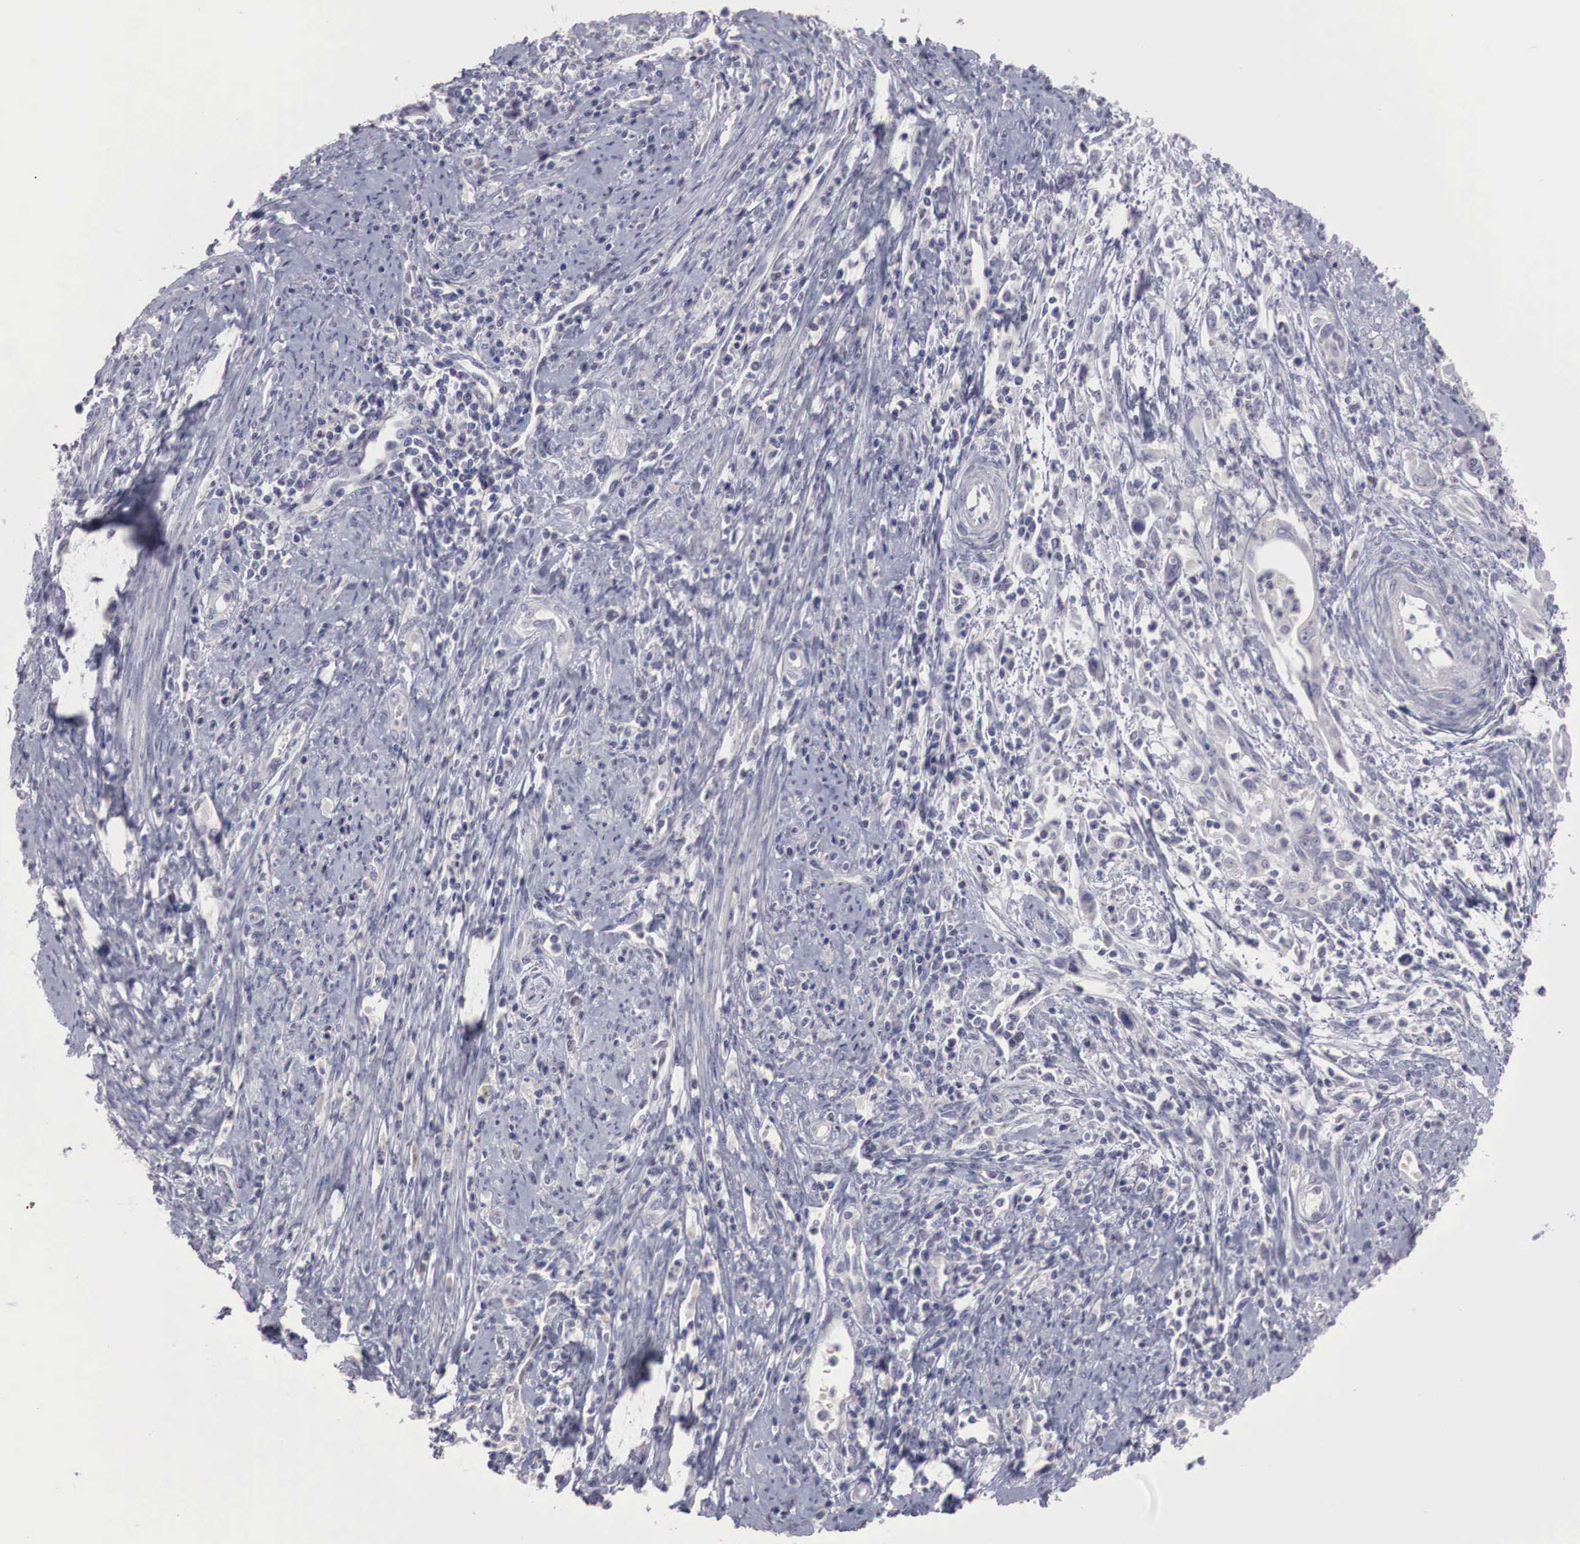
{"staining": {"intensity": "negative", "quantity": "none", "location": "none"}, "tissue": "cervical cancer", "cell_type": "Tumor cells", "image_type": "cancer", "snomed": [{"axis": "morphology", "description": "Normal tissue, NOS"}, {"axis": "morphology", "description": "Adenocarcinoma, NOS"}, {"axis": "topography", "description": "Cervix"}], "caption": "This is a image of IHC staining of cervical adenocarcinoma, which shows no staining in tumor cells.", "gene": "GATA1", "patient": {"sex": "female", "age": 34}}